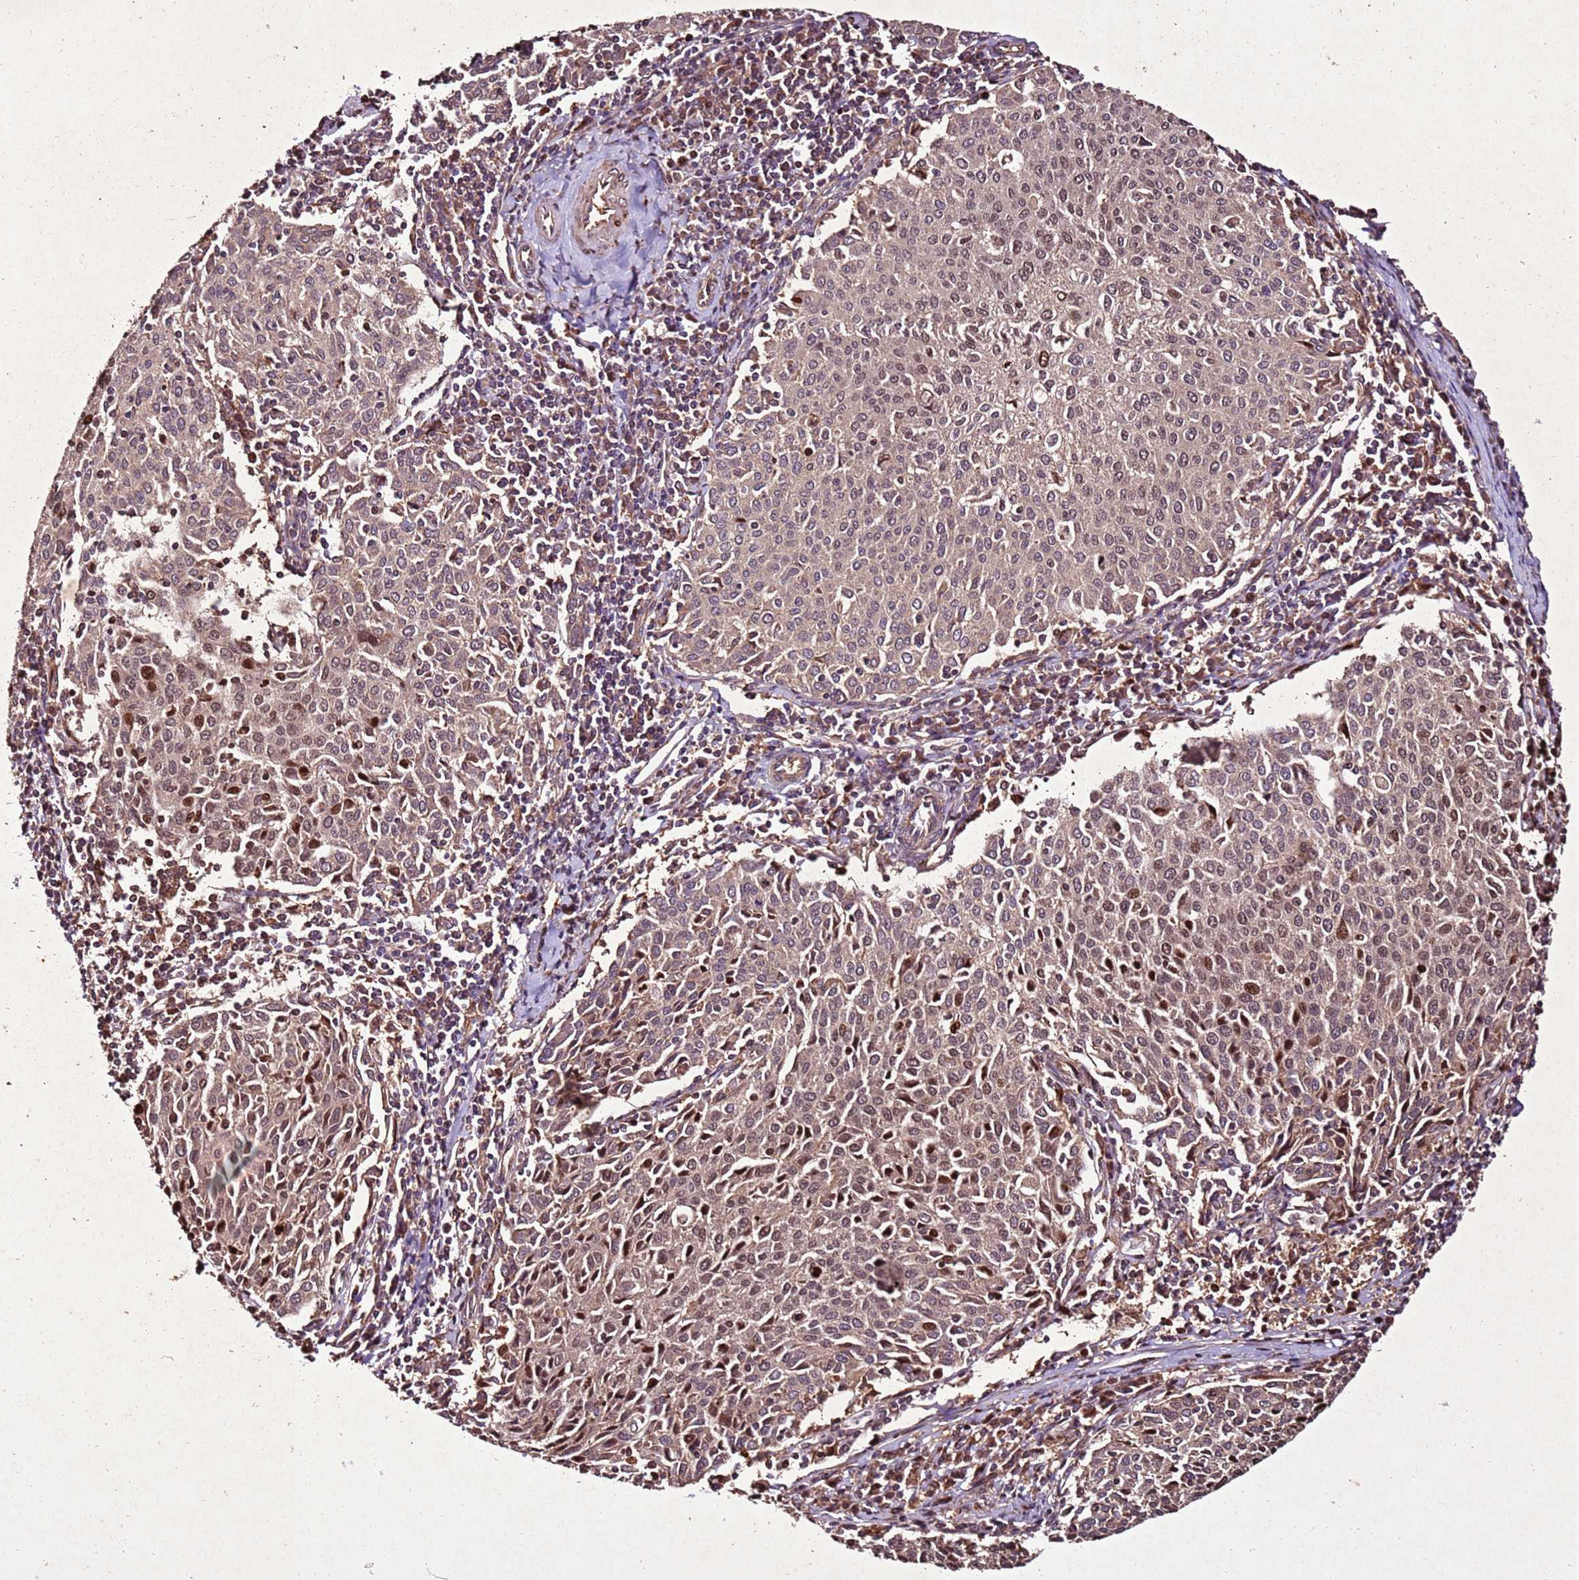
{"staining": {"intensity": "moderate", "quantity": ">75%", "location": "nuclear"}, "tissue": "cervical cancer", "cell_type": "Tumor cells", "image_type": "cancer", "snomed": [{"axis": "morphology", "description": "Squamous cell carcinoma, NOS"}, {"axis": "topography", "description": "Cervix"}], "caption": "DAB (3,3'-diaminobenzidine) immunohistochemical staining of human squamous cell carcinoma (cervical) shows moderate nuclear protein staining in approximately >75% of tumor cells.", "gene": "PTMA", "patient": {"sex": "female", "age": 46}}